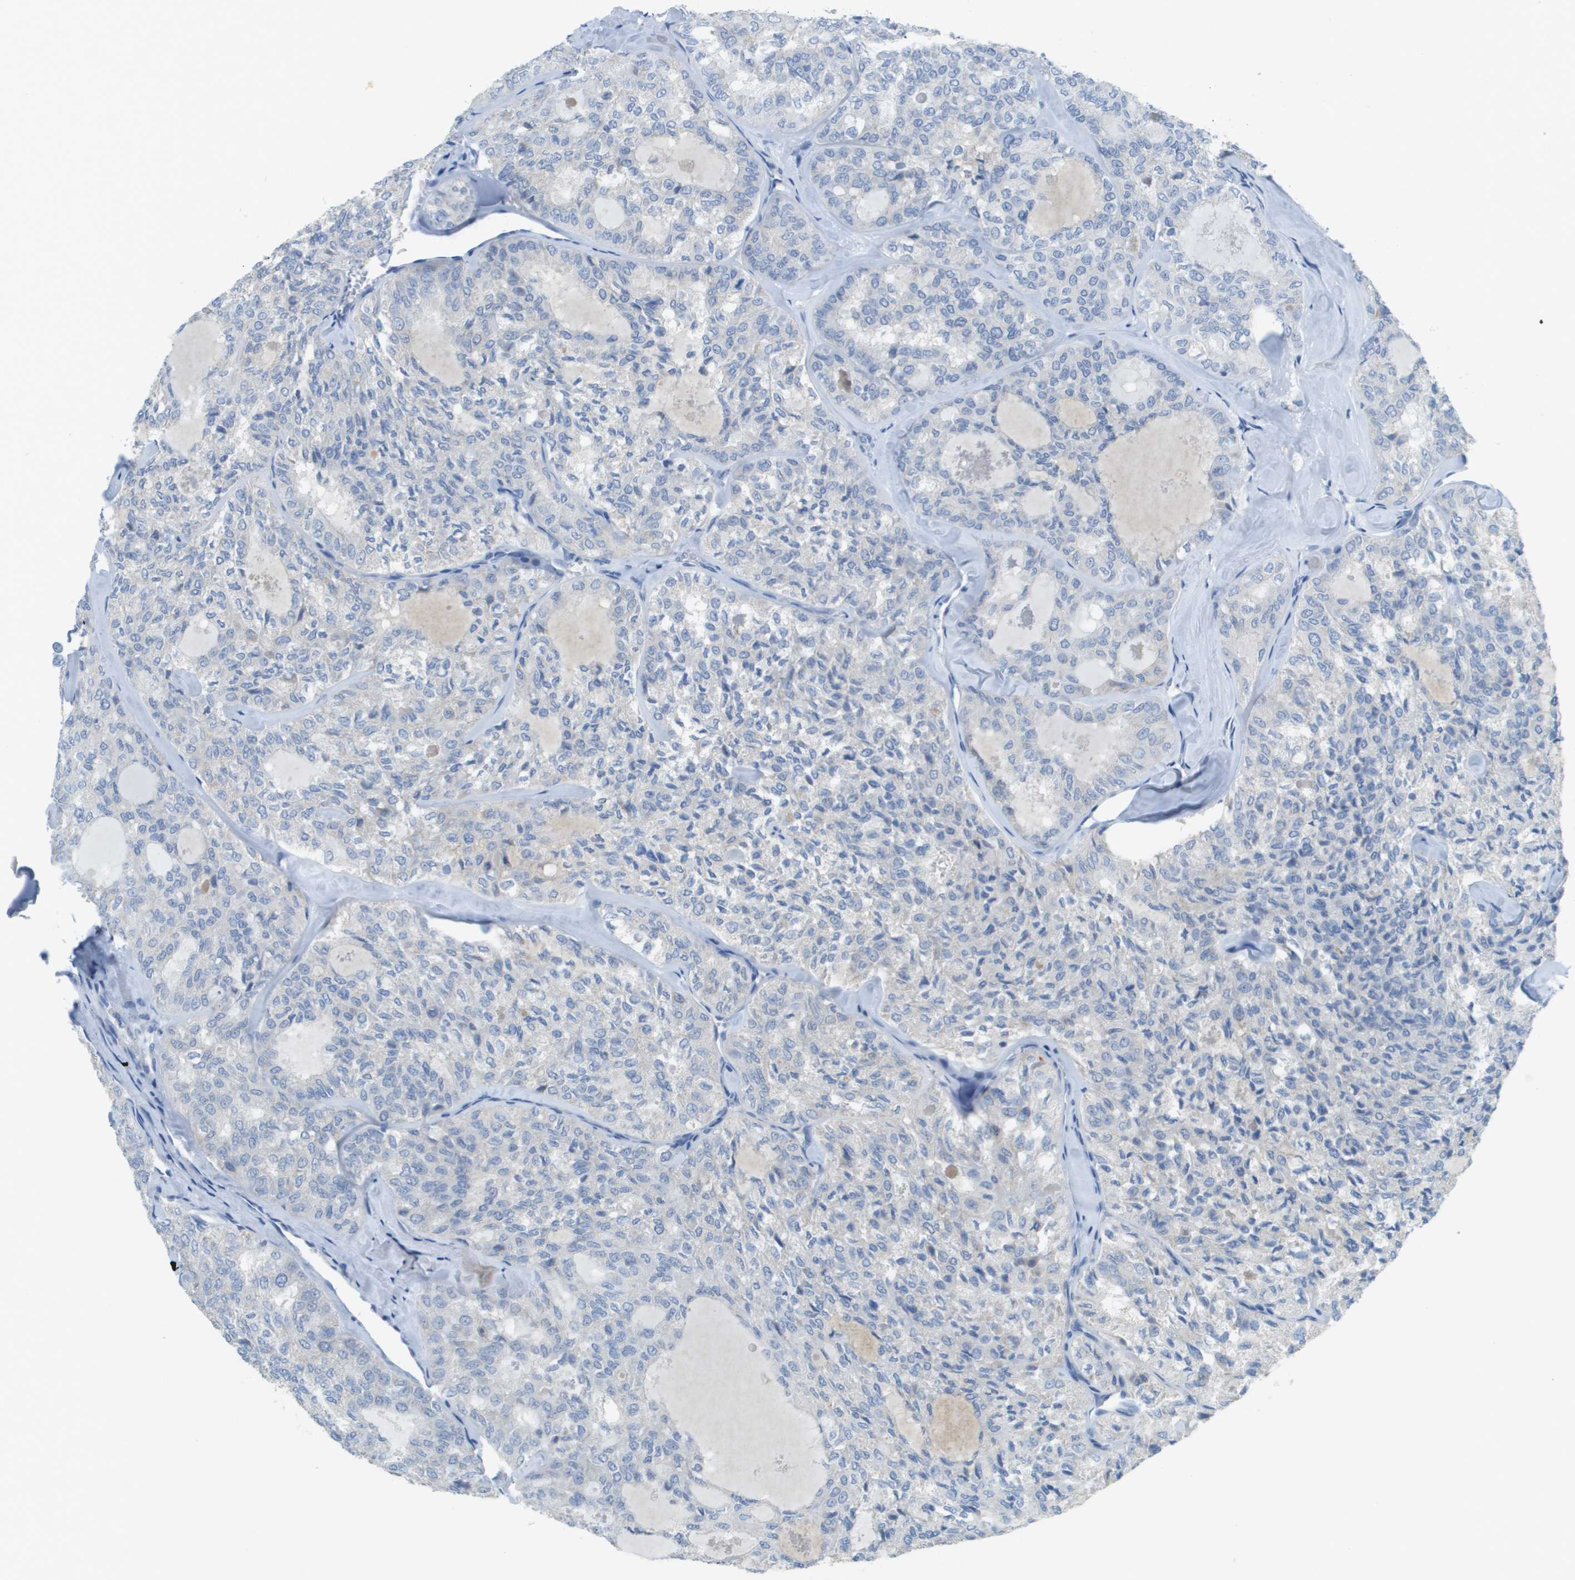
{"staining": {"intensity": "negative", "quantity": "none", "location": "none"}, "tissue": "thyroid cancer", "cell_type": "Tumor cells", "image_type": "cancer", "snomed": [{"axis": "morphology", "description": "Follicular adenoma carcinoma, NOS"}, {"axis": "topography", "description": "Thyroid gland"}], "caption": "Human thyroid cancer stained for a protein using immunohistochemistry (IHC) demonstrates no positivity in tumor cells.", "gene": "PTGDR2", "patient": {"sex": "male", "age": 75}}